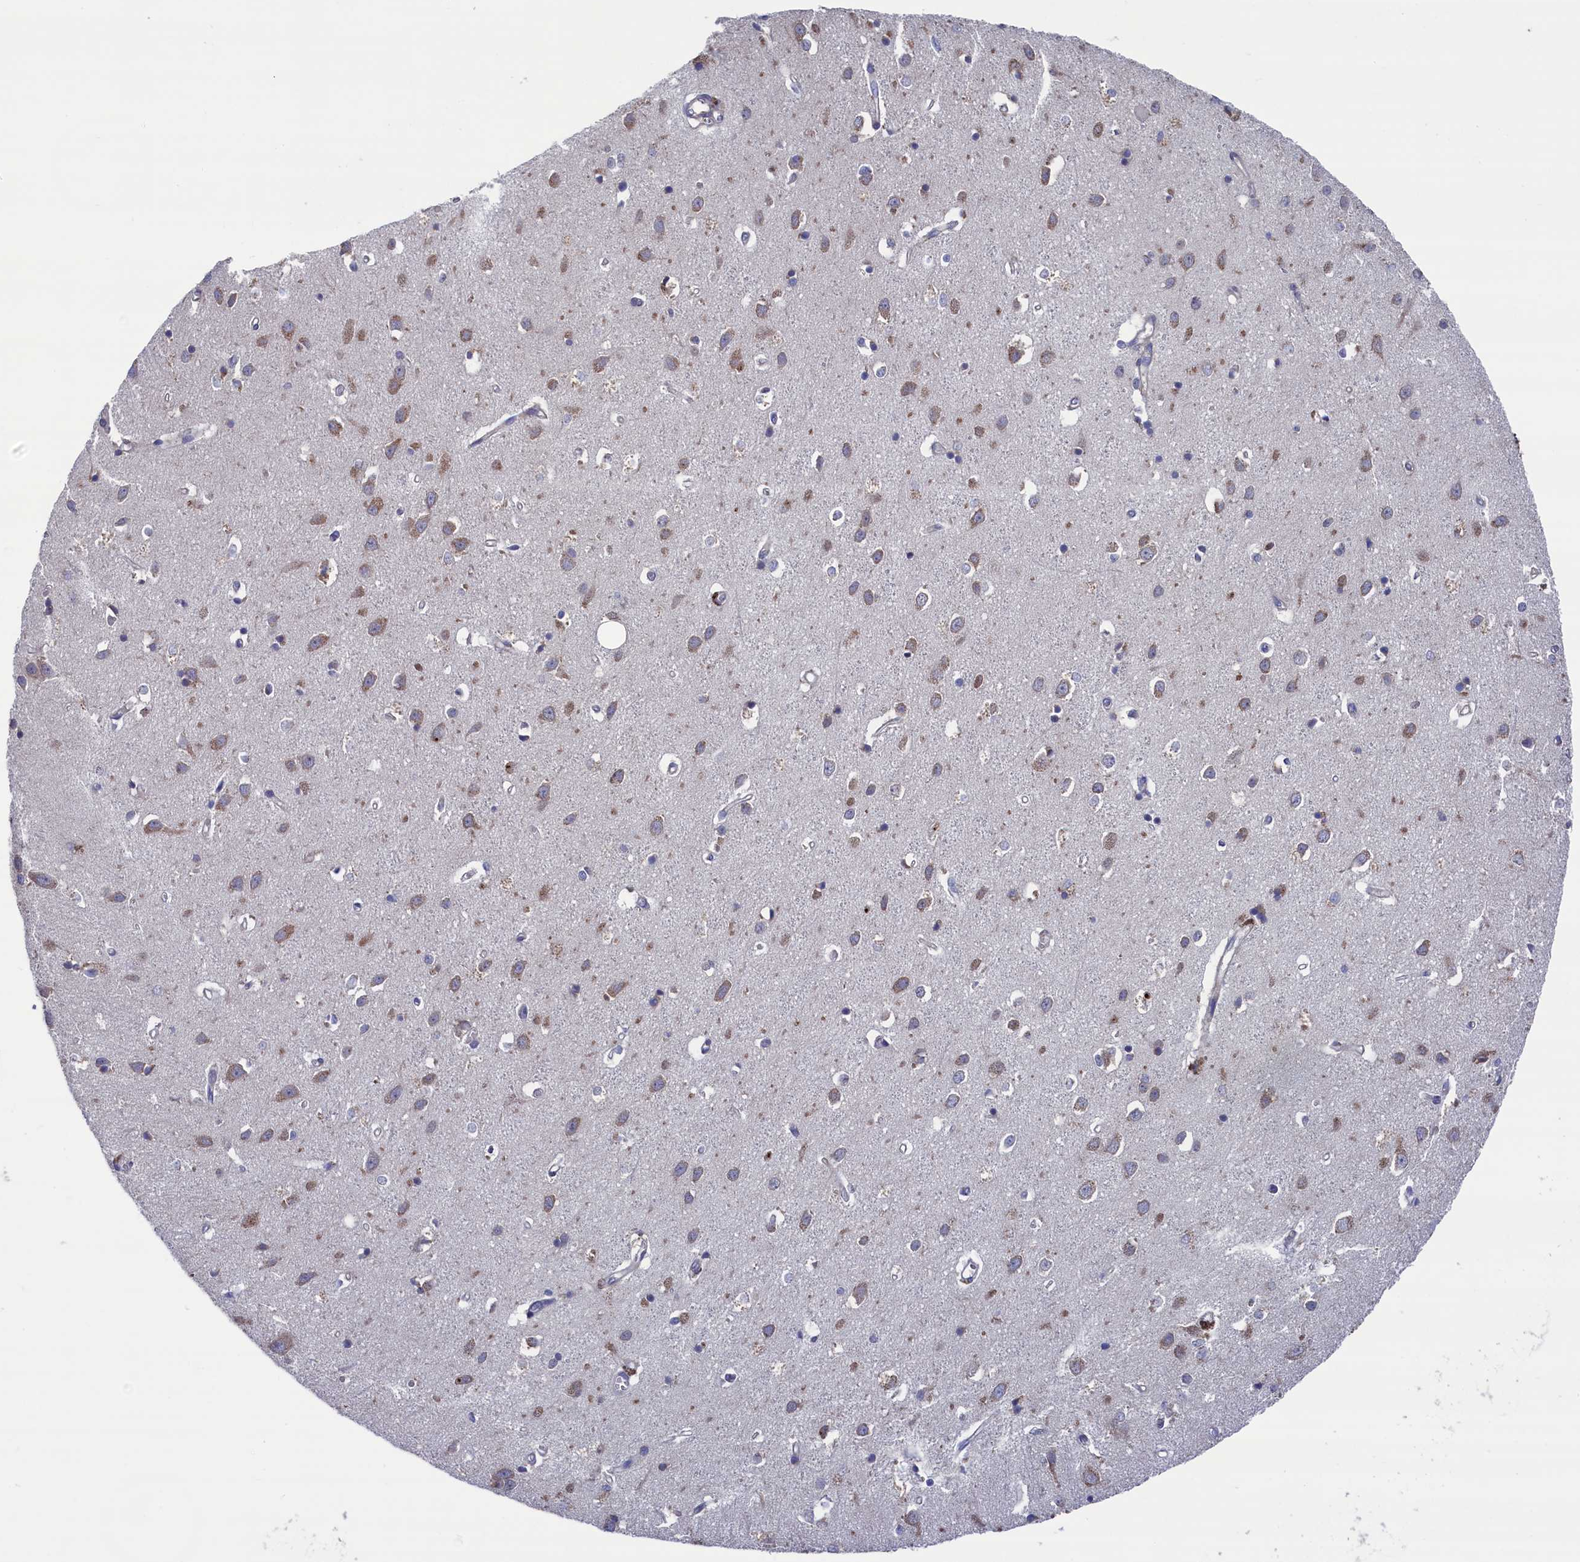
{"staining": {"intensity": "negative", "quantity": "none", "location": "none"}, "tissue": "cerebral cortex", "cell_type": "Endothelial cells", "image_type": "normal", "snomed": [{"axis": "morphology", "description": "Normal tissue, NOS"}, {"axis": "topography", "description": "Cerebral cortex"}], "caption": "Immunohistochemistry photomicrograph of unremarkable cerebral cortex: human cerebral cortex stained with DAB reveals no significant protein staining in endothelial cells.", "gene": "SPATA13", "patient": {"sex": "female", "age": 64}}